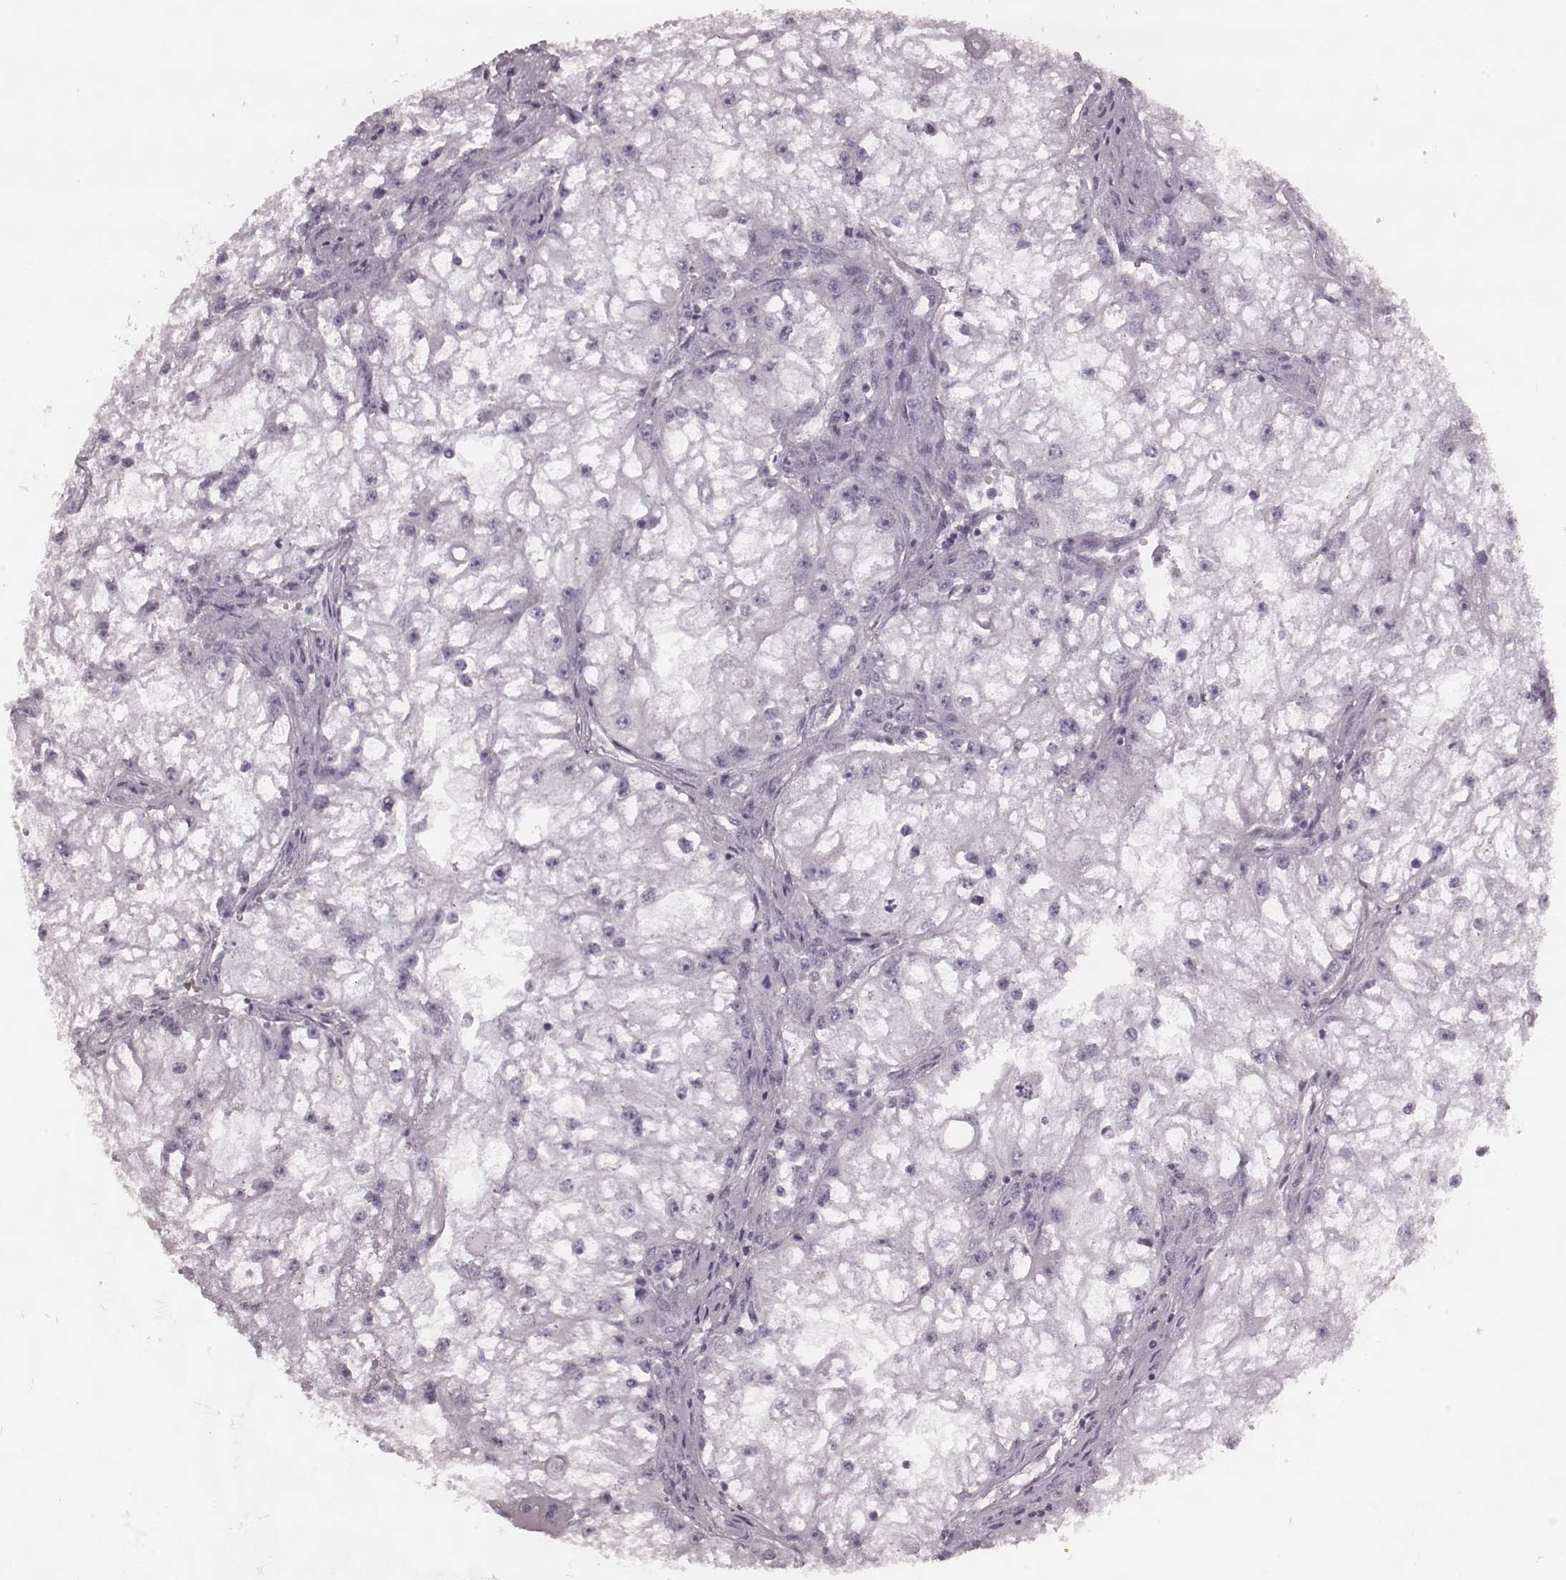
{"staining": {"intensity": "negative", "quantity": "none", "location": "none"}, "tissue": "renal cancer", "cell_type": "Tumor cells", "image_type": "cancer", "snomed": [{"axis": "morphology", "description": "Adenocarcinoma, NOS"}, {"axis": "topography", "description": "Kidney"}], "caption": "IHC micrograph of neoplastic tissue: adenocarcinoma (renal) stained with DAB (3,3'-diaminobenzidine) exhibits no significant protein staining in tumor cells.", "gene": "KRT74", "patient": {"sex": "male", "age": 59}}